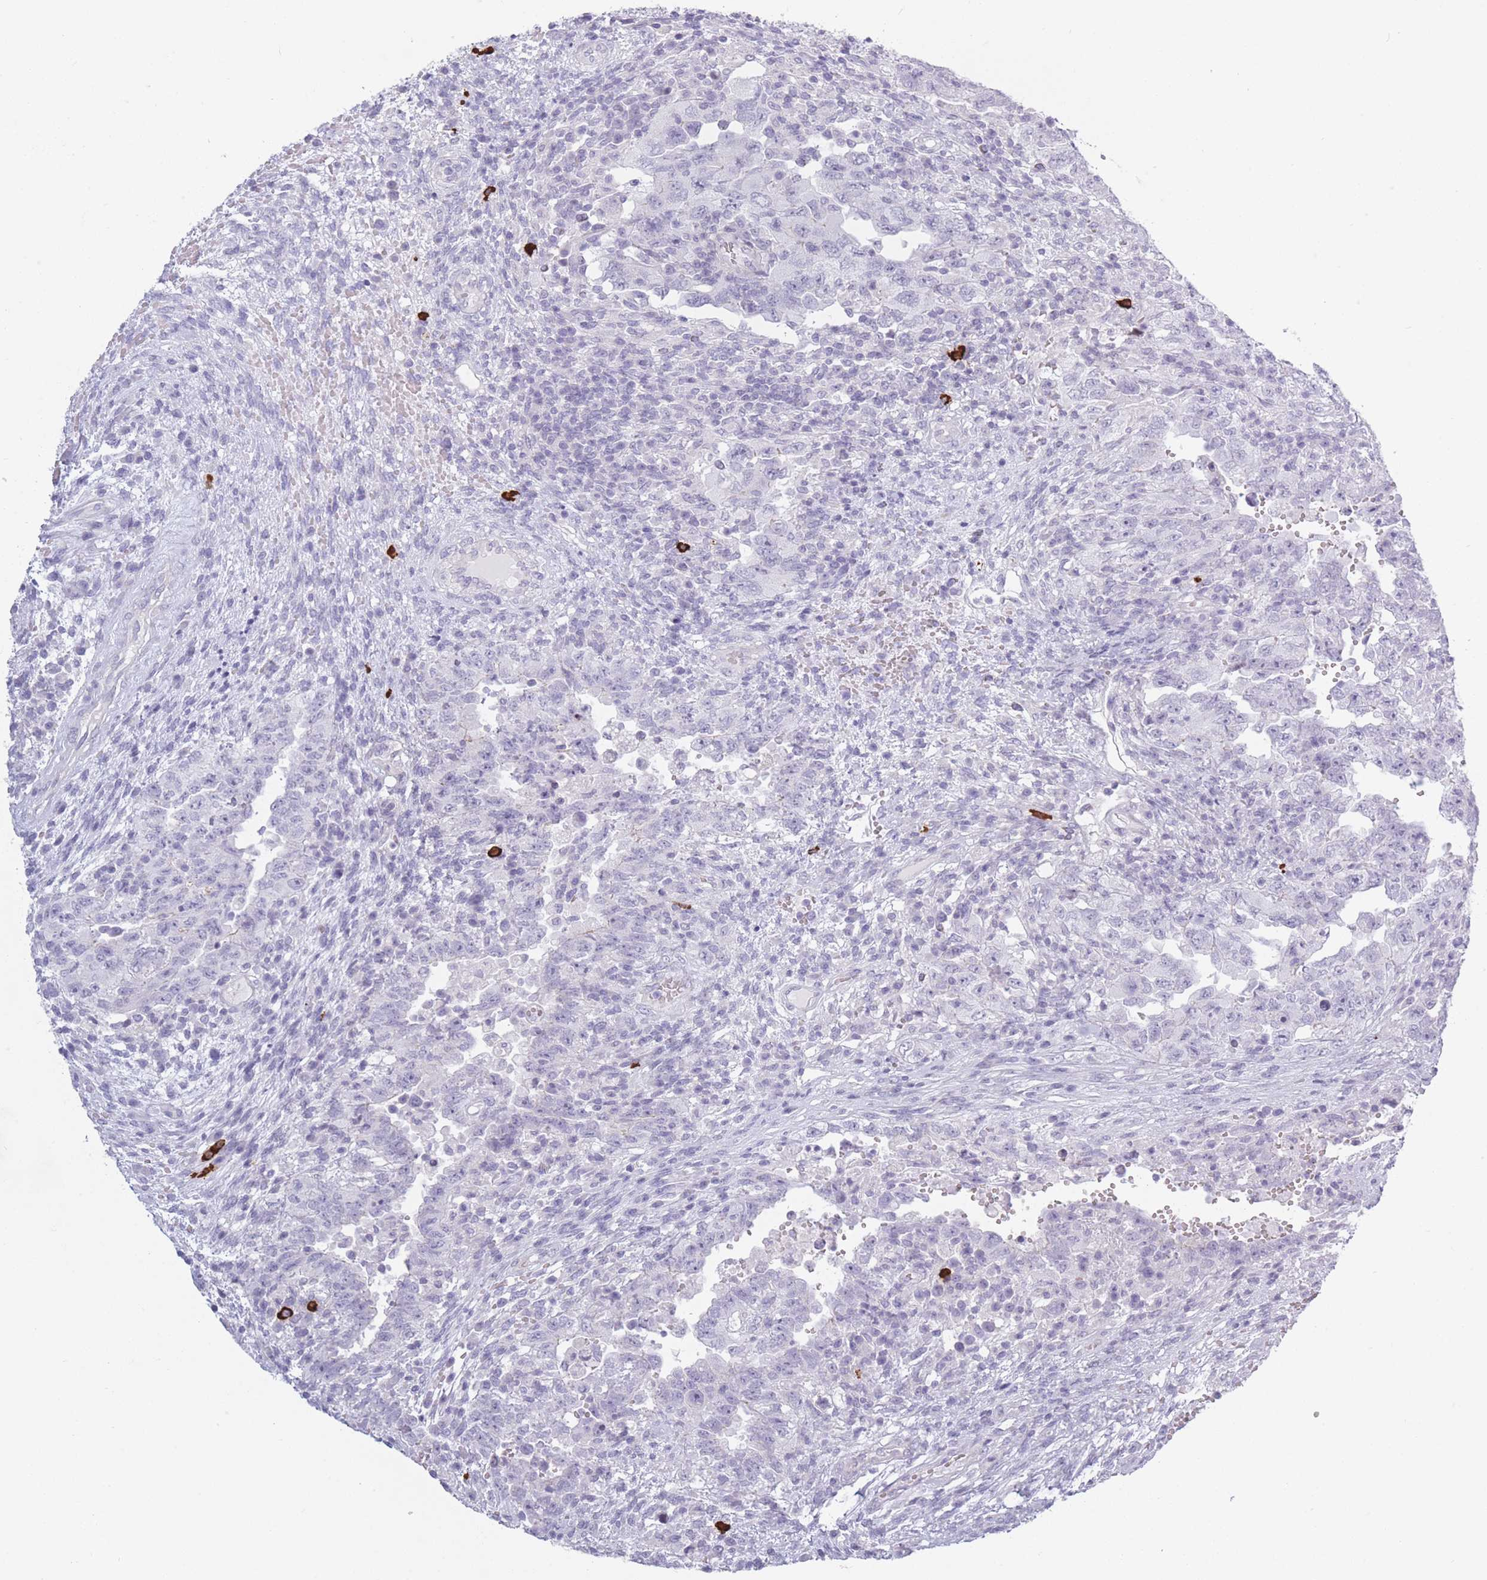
{"staining": {"intensity": "negative", "quantity": "none", "location": "none"}, "tissue": "testis cancer", "cell_type": "Tumor cells", "image_type": "cancer", "snomed": [{"axis": "morphology", "description": "Carcinoma, Embryonal, NOS"}, {"axis": "topography", "description": "Testis"}], "caption": "High power microscopy histopathology image of an immunohistochemistry (IHC) micrograph of testis embryonal carcinoma, revealing no significant positivity in tumor cells.", "gene": "PLEKHG2", "patient": {"sex": "male", "age": 26}}